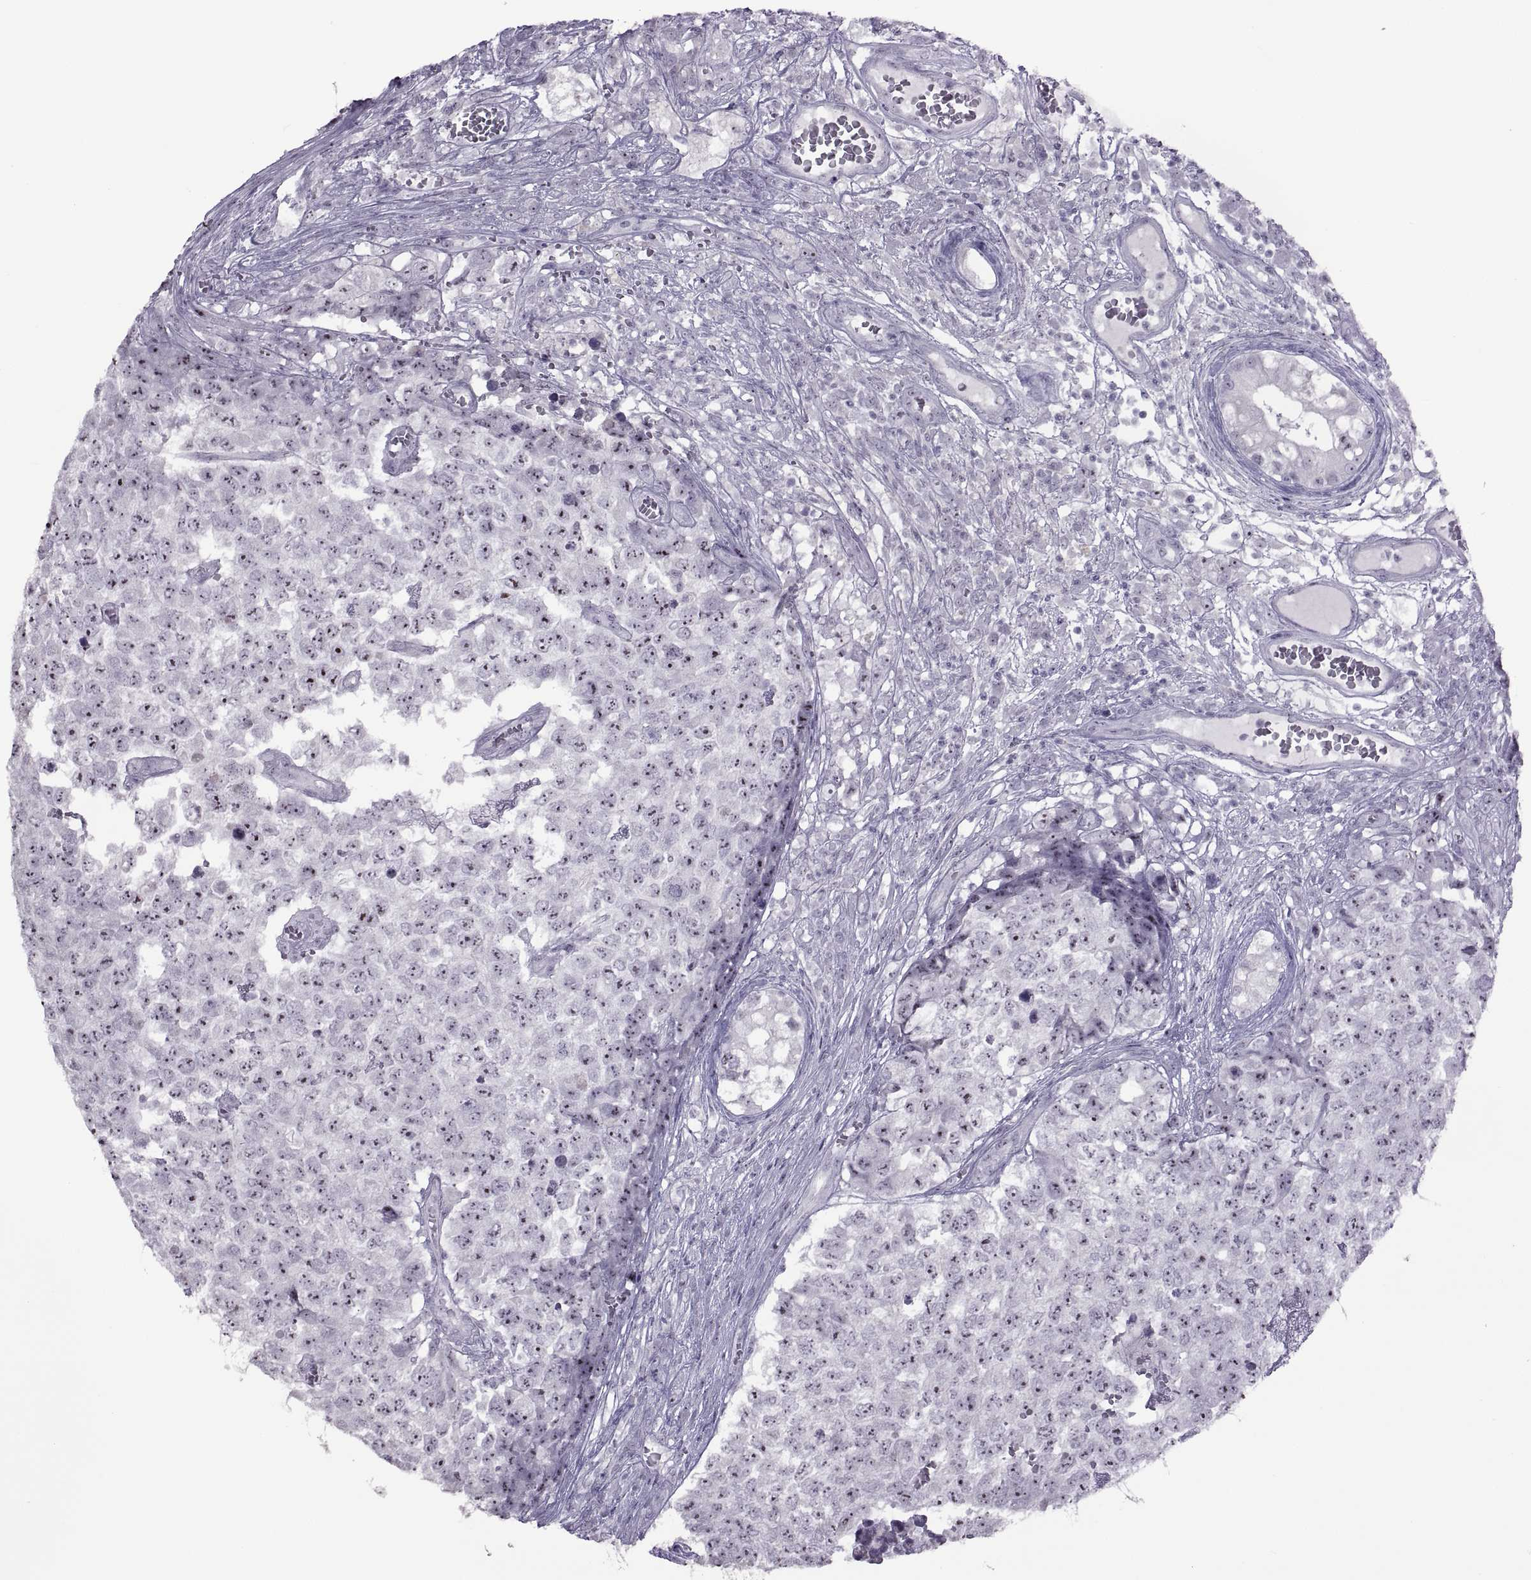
{"staining": {"intensity": "moderate", "quantity": "<25%", "location": "nuclear"}, "tissue": "testis cancer", "cell_type": "Tumor cells", "image_type": "cancer", "snomed": [{"axis": "morphology", "description": "Carcinoma, Embryonal, NOS"}, {"axis": "topography", "description": "Testis"}], "caption": "DAB immunohistochemical staining of testis cancer exhibits moderate nuclear protein staining in approximately <25% of tumor cells.", "gene": "ASIC2", "patient": {"sex": "male", "age": 23}}